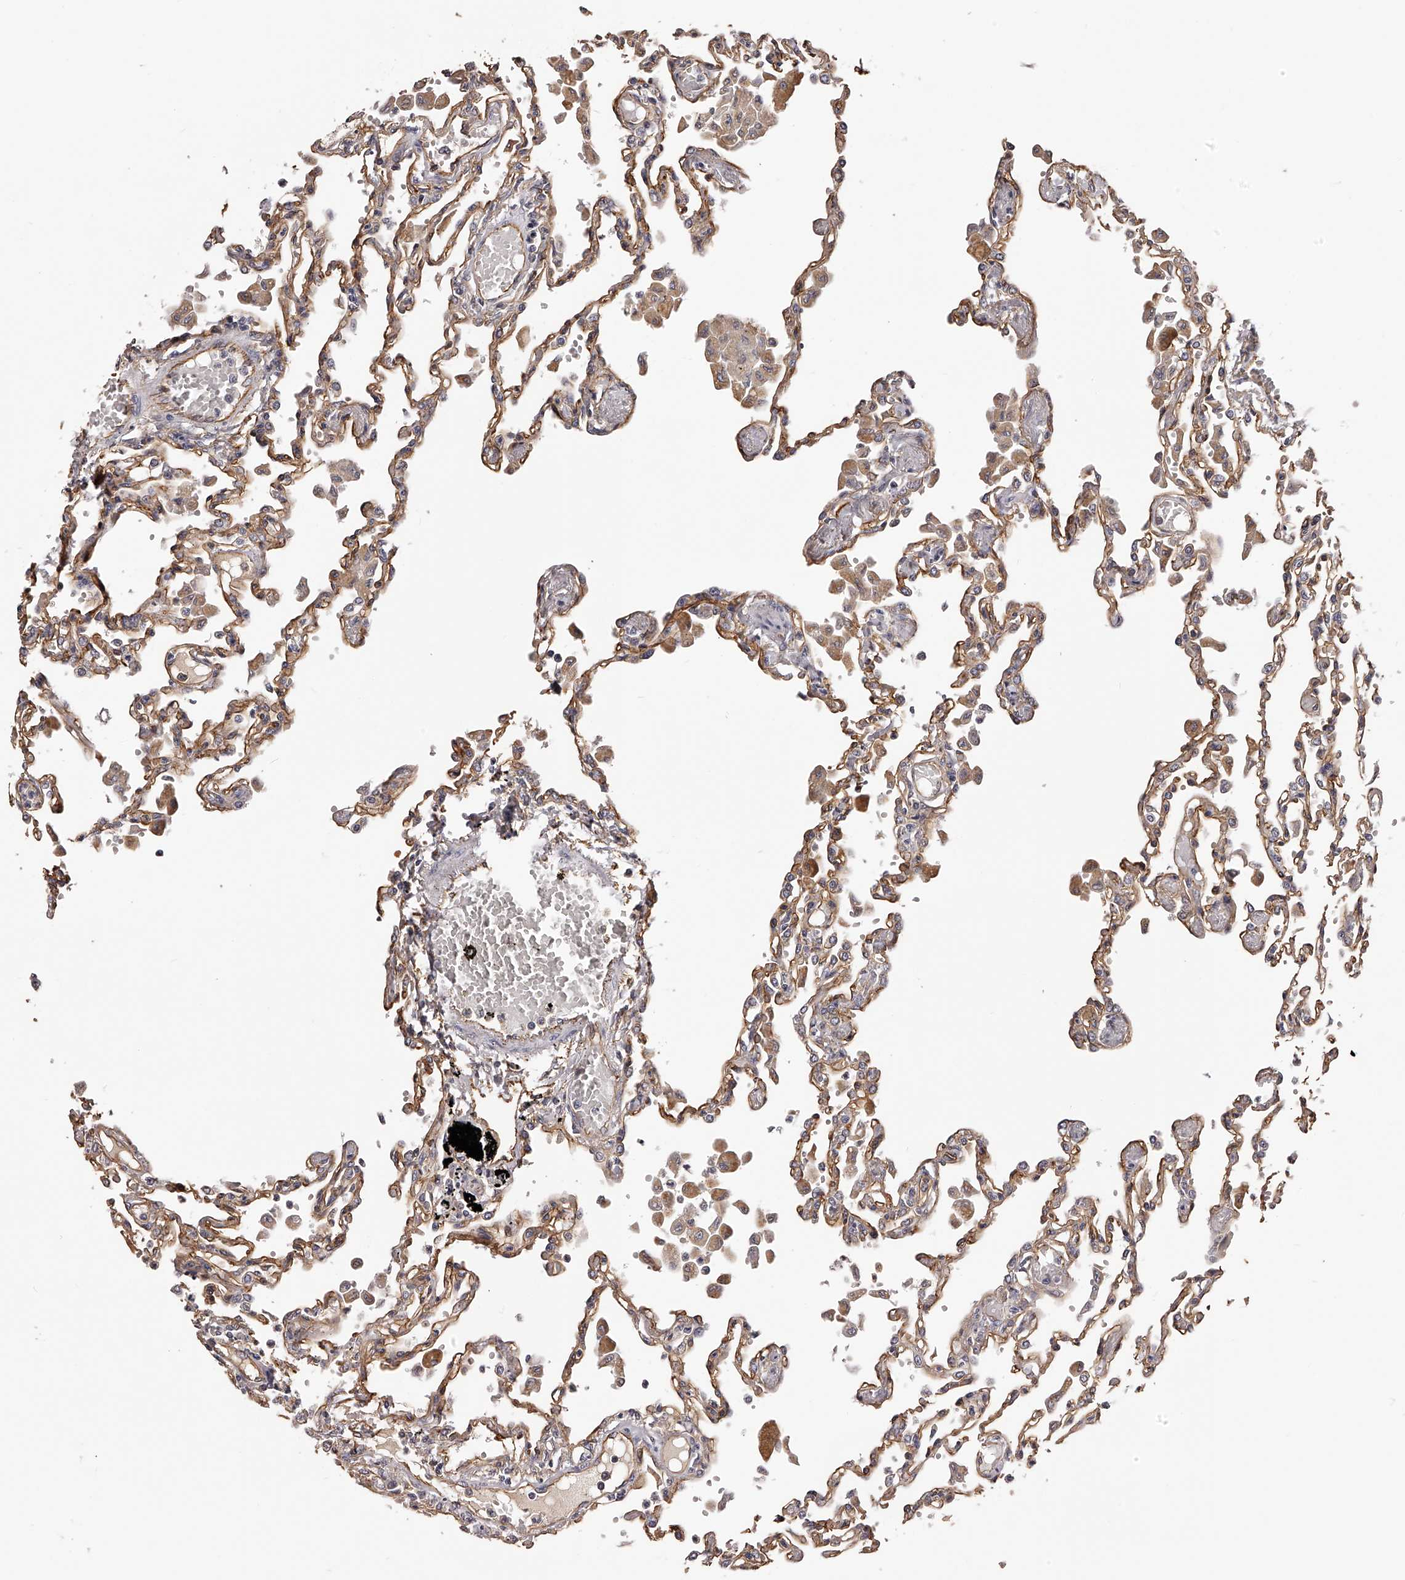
{"staining": {"intensity": "negative", "quantity": "none", "location": "none"}, "tissue": "lung", "cell_type": "Alveolar cells", "image_type": "normal", "snomed": [{"axis": "morphology", "description": "Normal tissue, NOS"}, {"axis": "topography", "description": "Bronchus"}, {"axis": "topography", "description": "Lung"}], "caption": "Photomicrograph shows no significant protein expression in alveolar cells of unremarkable lung.", "gene": "LTV1", "patient": {"sex": "female", "age": 49}}